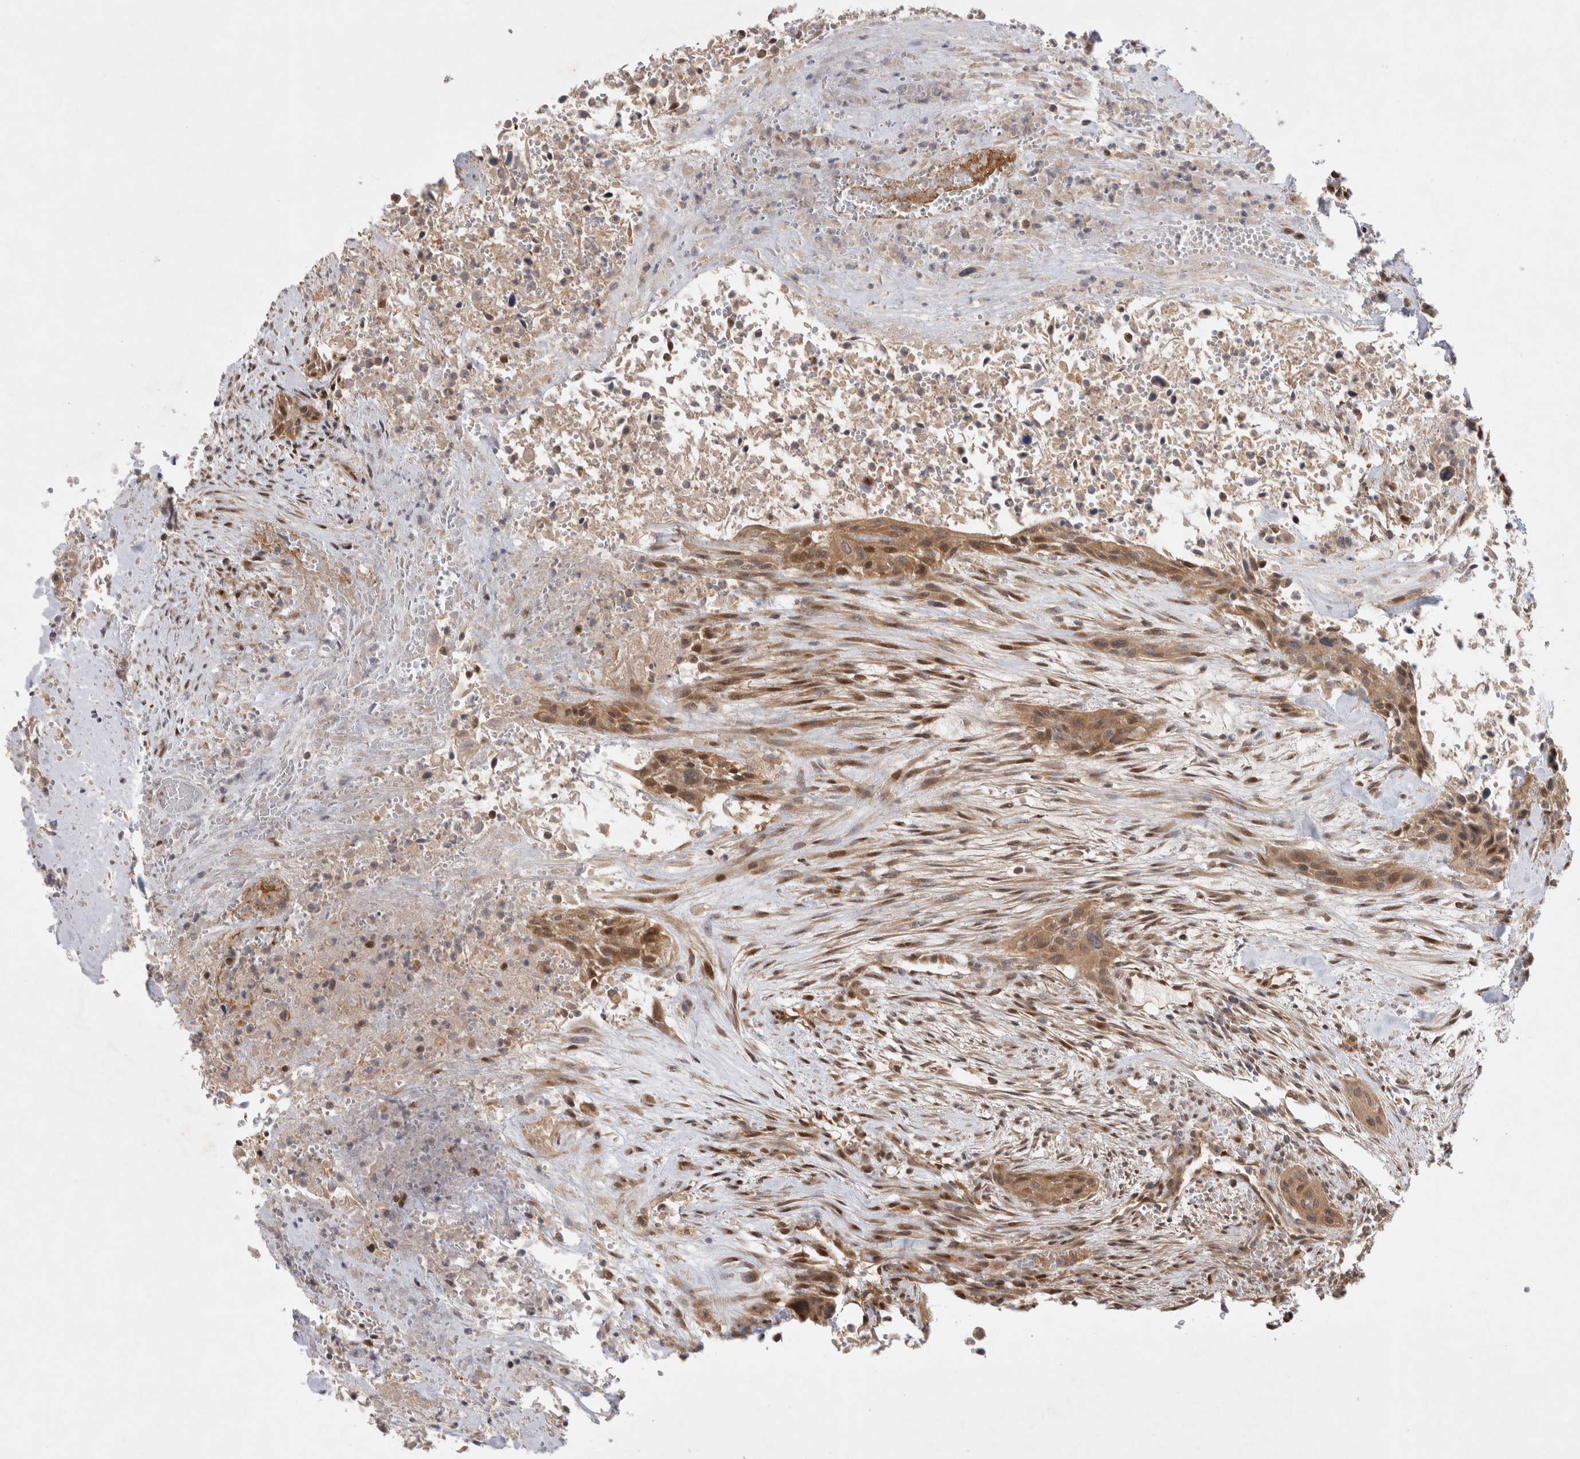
{"staining": {"intensity": "moderate", "quantity": ">75%", "location": "cytoplasmic/membranous,nuclear"}, "tissue": "urothelial cancer", "cell_type": "Tumor cells", "image_type": "cancer", "snomed": [{"axis": "morphology", "description": "Urothelial carcinoma, High grade"}, {"axis": "topography", "description": "Urinary bladder"}], "caption": "High-magnification brightfield microscopy of urothelial carcinoma (high-grade) stained with DAB (brown) and counterstained with hematoxylin (blue). tumor cells exhibit moderate cytoplasmic/membranous and nuclear staining is present in about>75% of cells.", "gene": "HTT", "patient": {"sex": "male", "age": 35}}